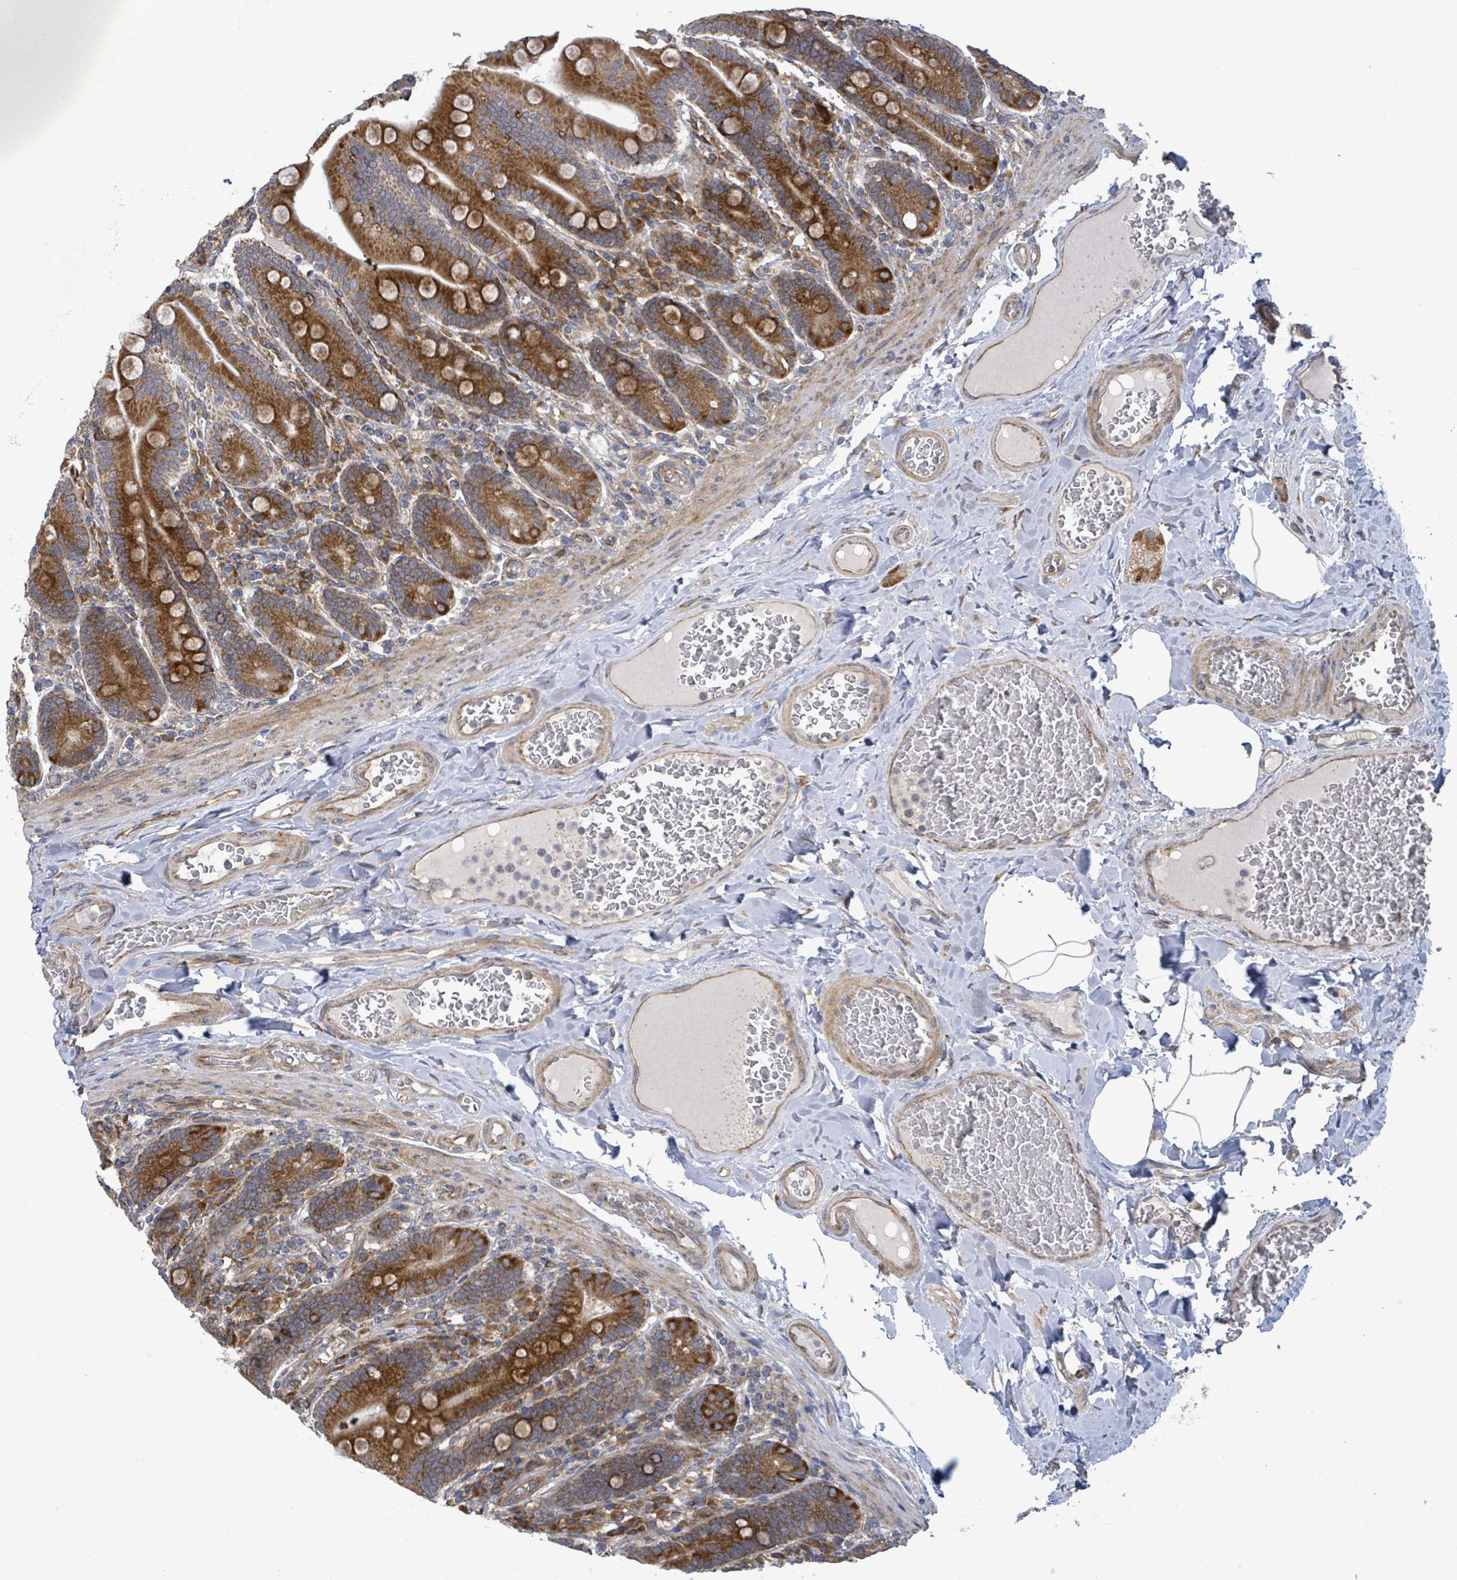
{"staining": {"intensity": "strong", "quantity": ">75%", "location": "cytoplasmic/membranous"}, "tissue": "duodenum", "cell_type": "Glandular cells", "image_type": "normal", "snomed": [{"axis": "morphology", "description": "Normal tissue, NOS"}, {"axis": "topography", "description": "Duodenum"}], "caption": "Immunohistochemistry staining of unremarkable duodenum, which exhibits high levels of strong cytoplasmic/membranous staining in about >75% of glandular cells indicating strong cytoplasmic/membranous protein staining. The staining was performed using DAB (3,3'-diaminobenzidine) (brown) for protein detection and nuclei were counterstained in hematoxylin (blue).", "gene": "NOMO1", "patient": {"sex": "female", "age": 62}}